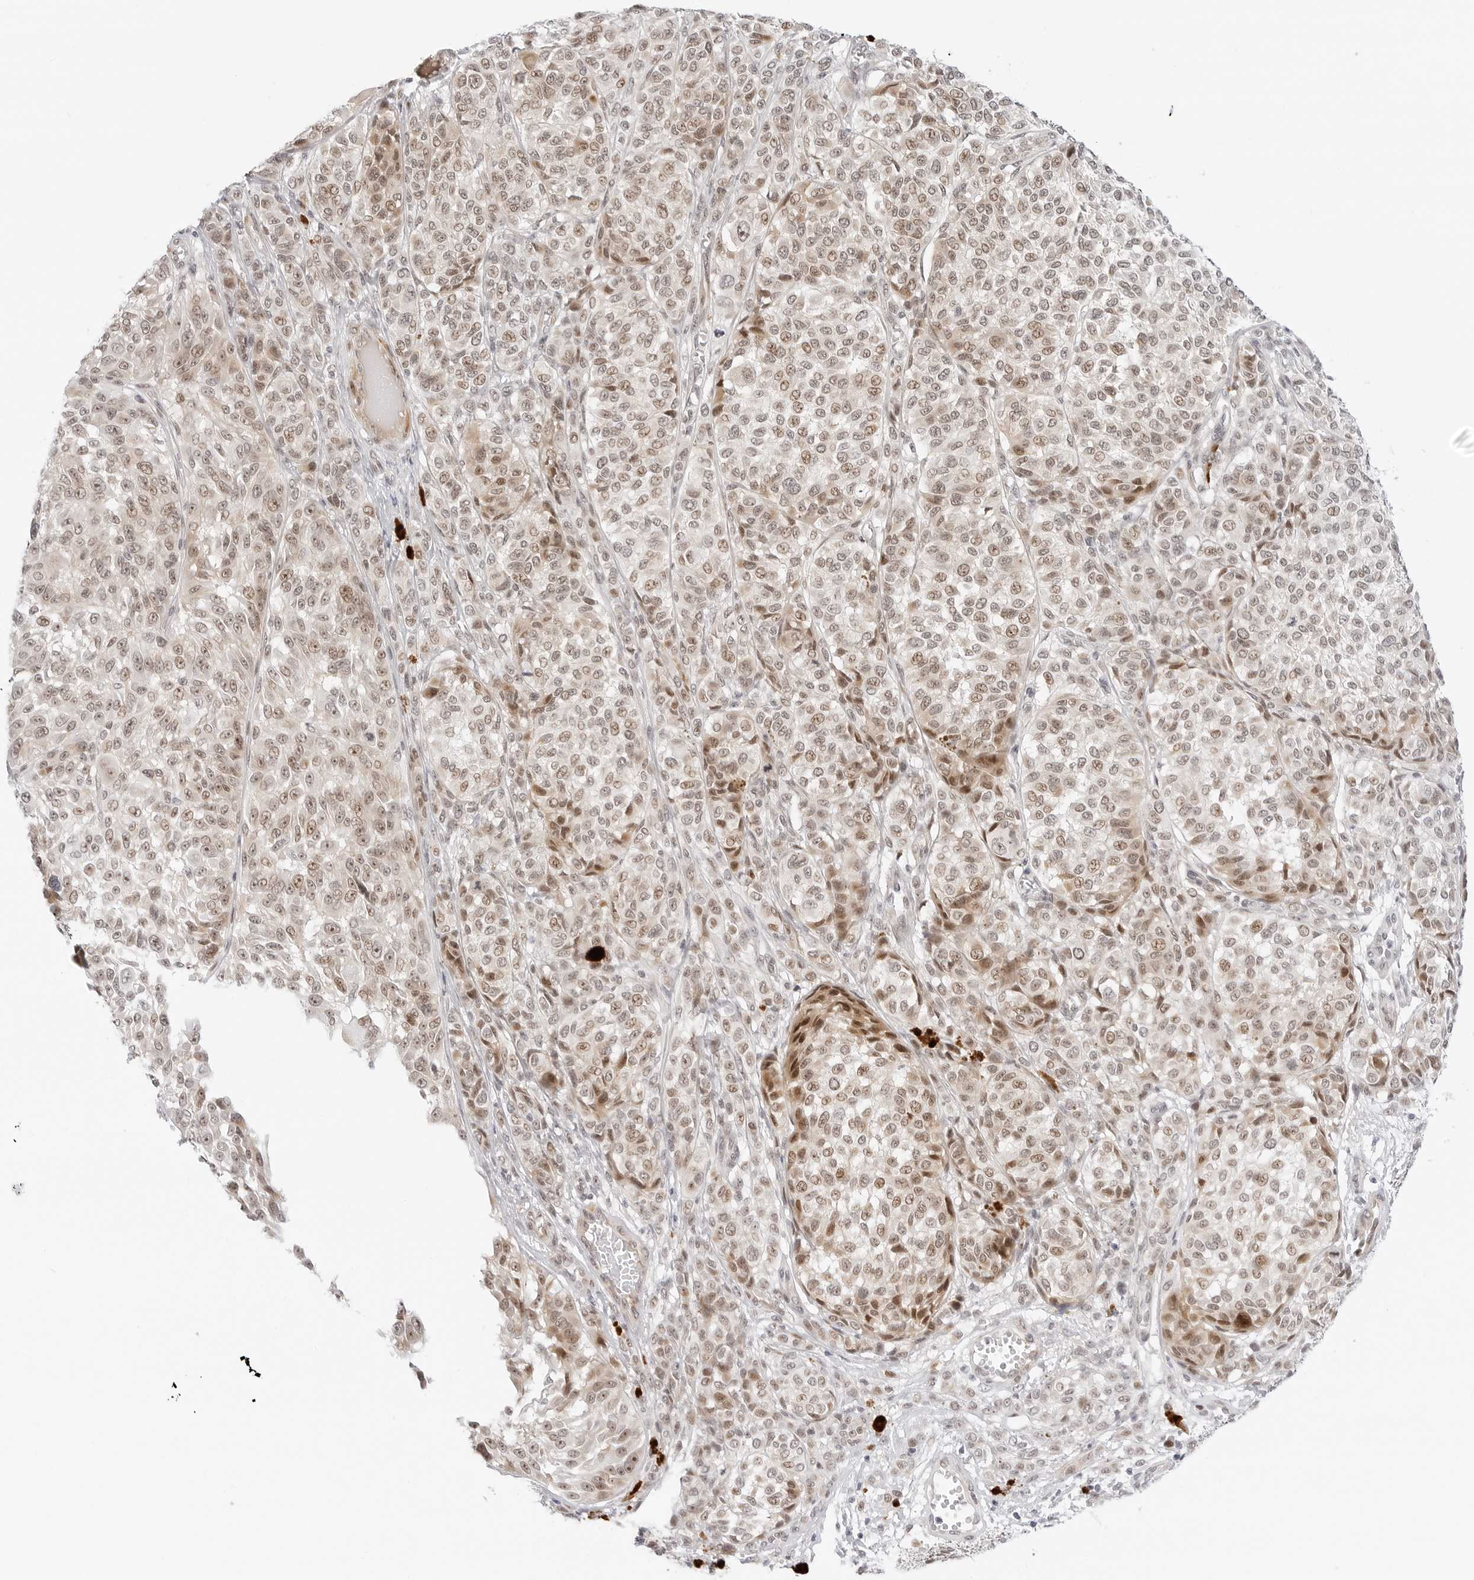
{"staining": {"intensity": "weak", "quantity": ">75%", "location": "nuclear"}, "tissue": "melanoma", "cell_type": "Tumor cells", "image_type": "cancer", "snomed": [{"axis": "morphology", "description": "Malignant melanoma, NOS"}, {"axis": "topography", "description": "Skin"}], "caption": "IHC histopathology image of melanoma stained for a protein (brown), which demonstrates low levels of weak nuclear expression in approximately >75% of tumor cells.", "gene": "HIPK3", "patient": {"sex": "male", "age": 83}}